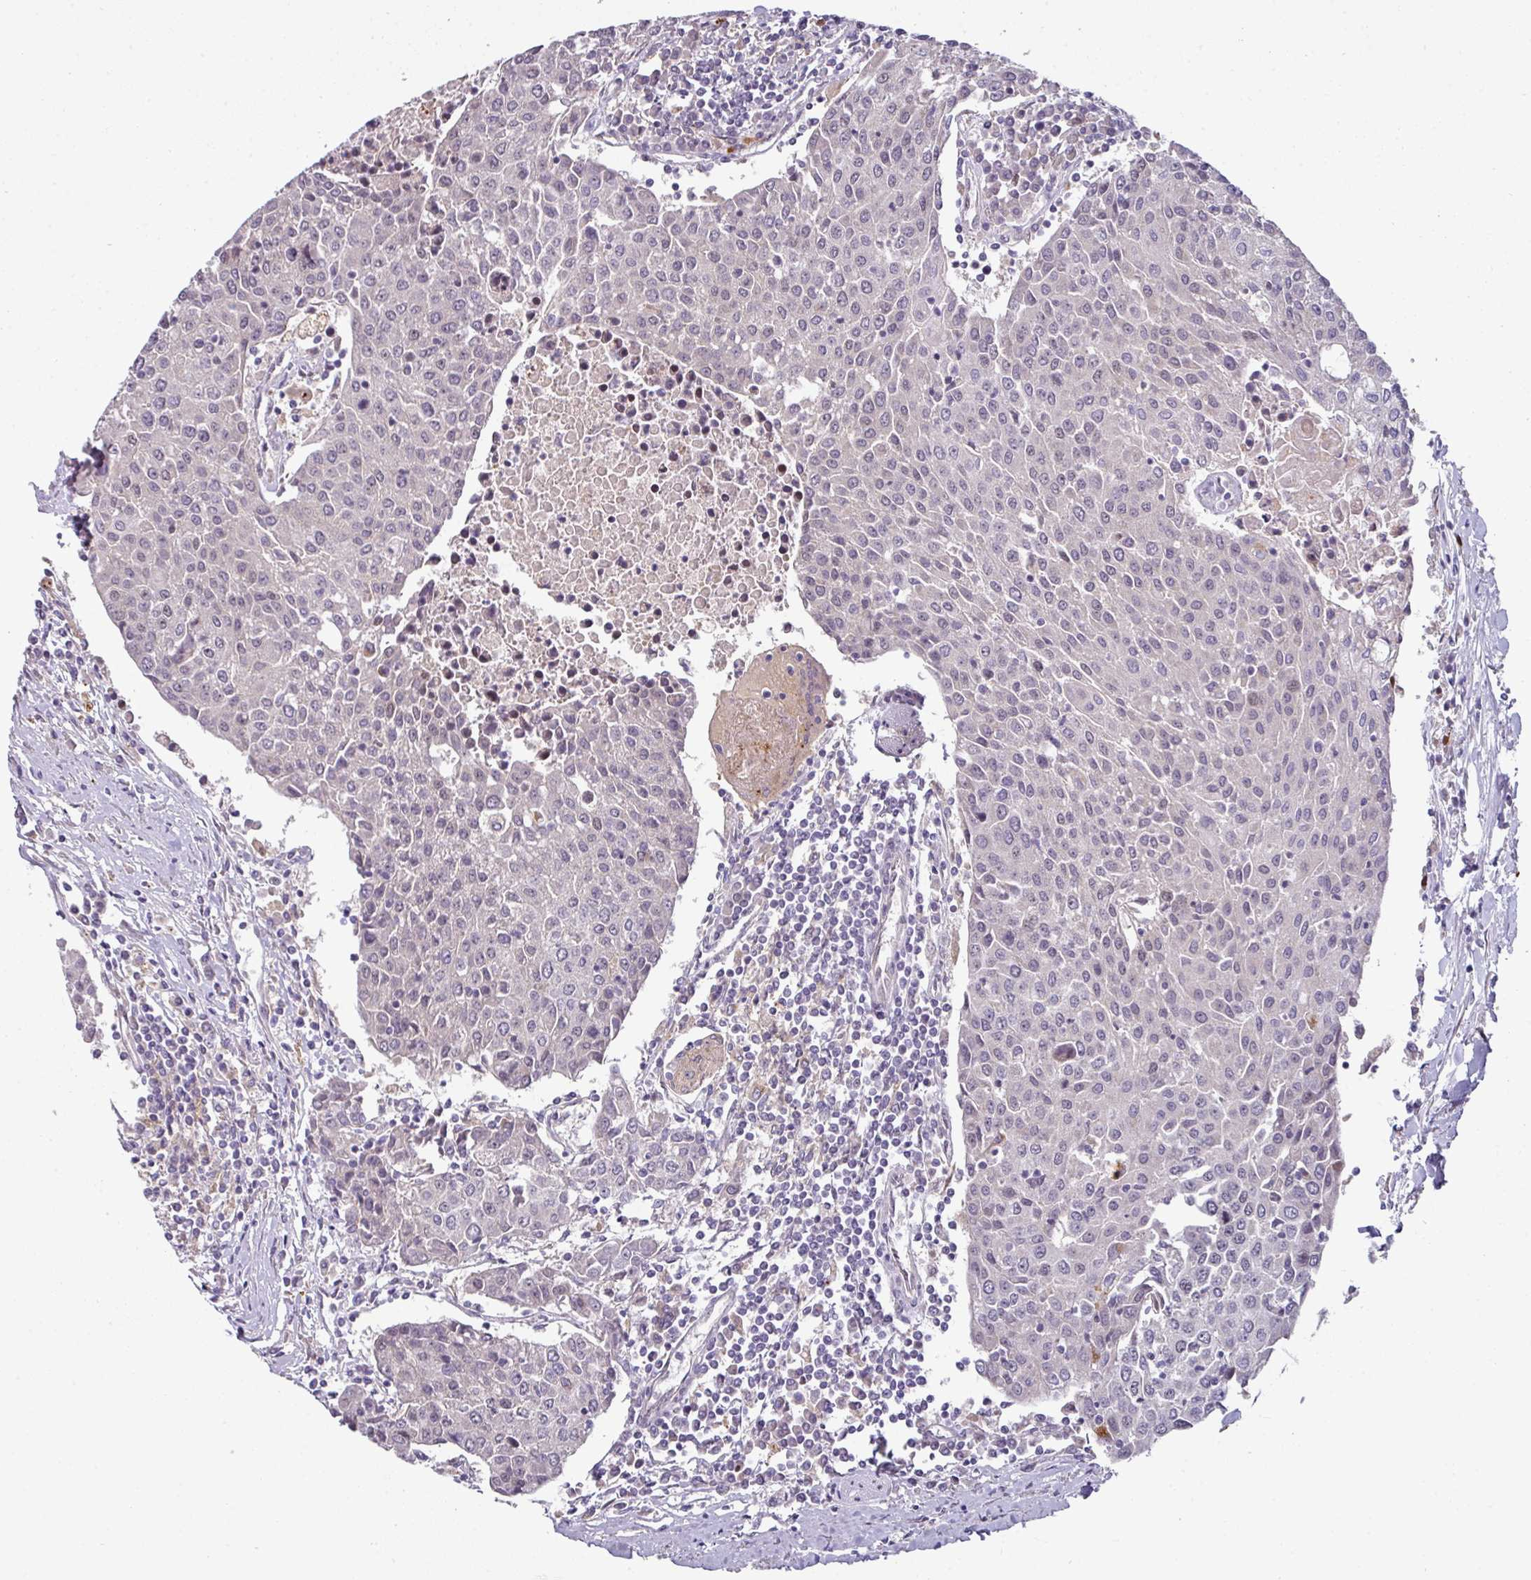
{"staining": {"intensity": "negative", "quantity": "none", "location": "none"}, "tissue": "urothelial cancer", "cell_type": "Tumor cells", "image_type": "cancer", "snomed": [{"axis": "morphology", "description": "Urothelial carcinoma, High grade"}, {"axis": "topography", "description": "Urinary bladder"}], "caption": "Immunohistochemical staining of urothelial cancer reveals no significant staining in tumor cells. (DAB (3,3'-diaminobenzidine) IHC with hematoxylin counter stain).", "gene": "SWSAP1", "patient": {"sex": "female", "age": 85}}